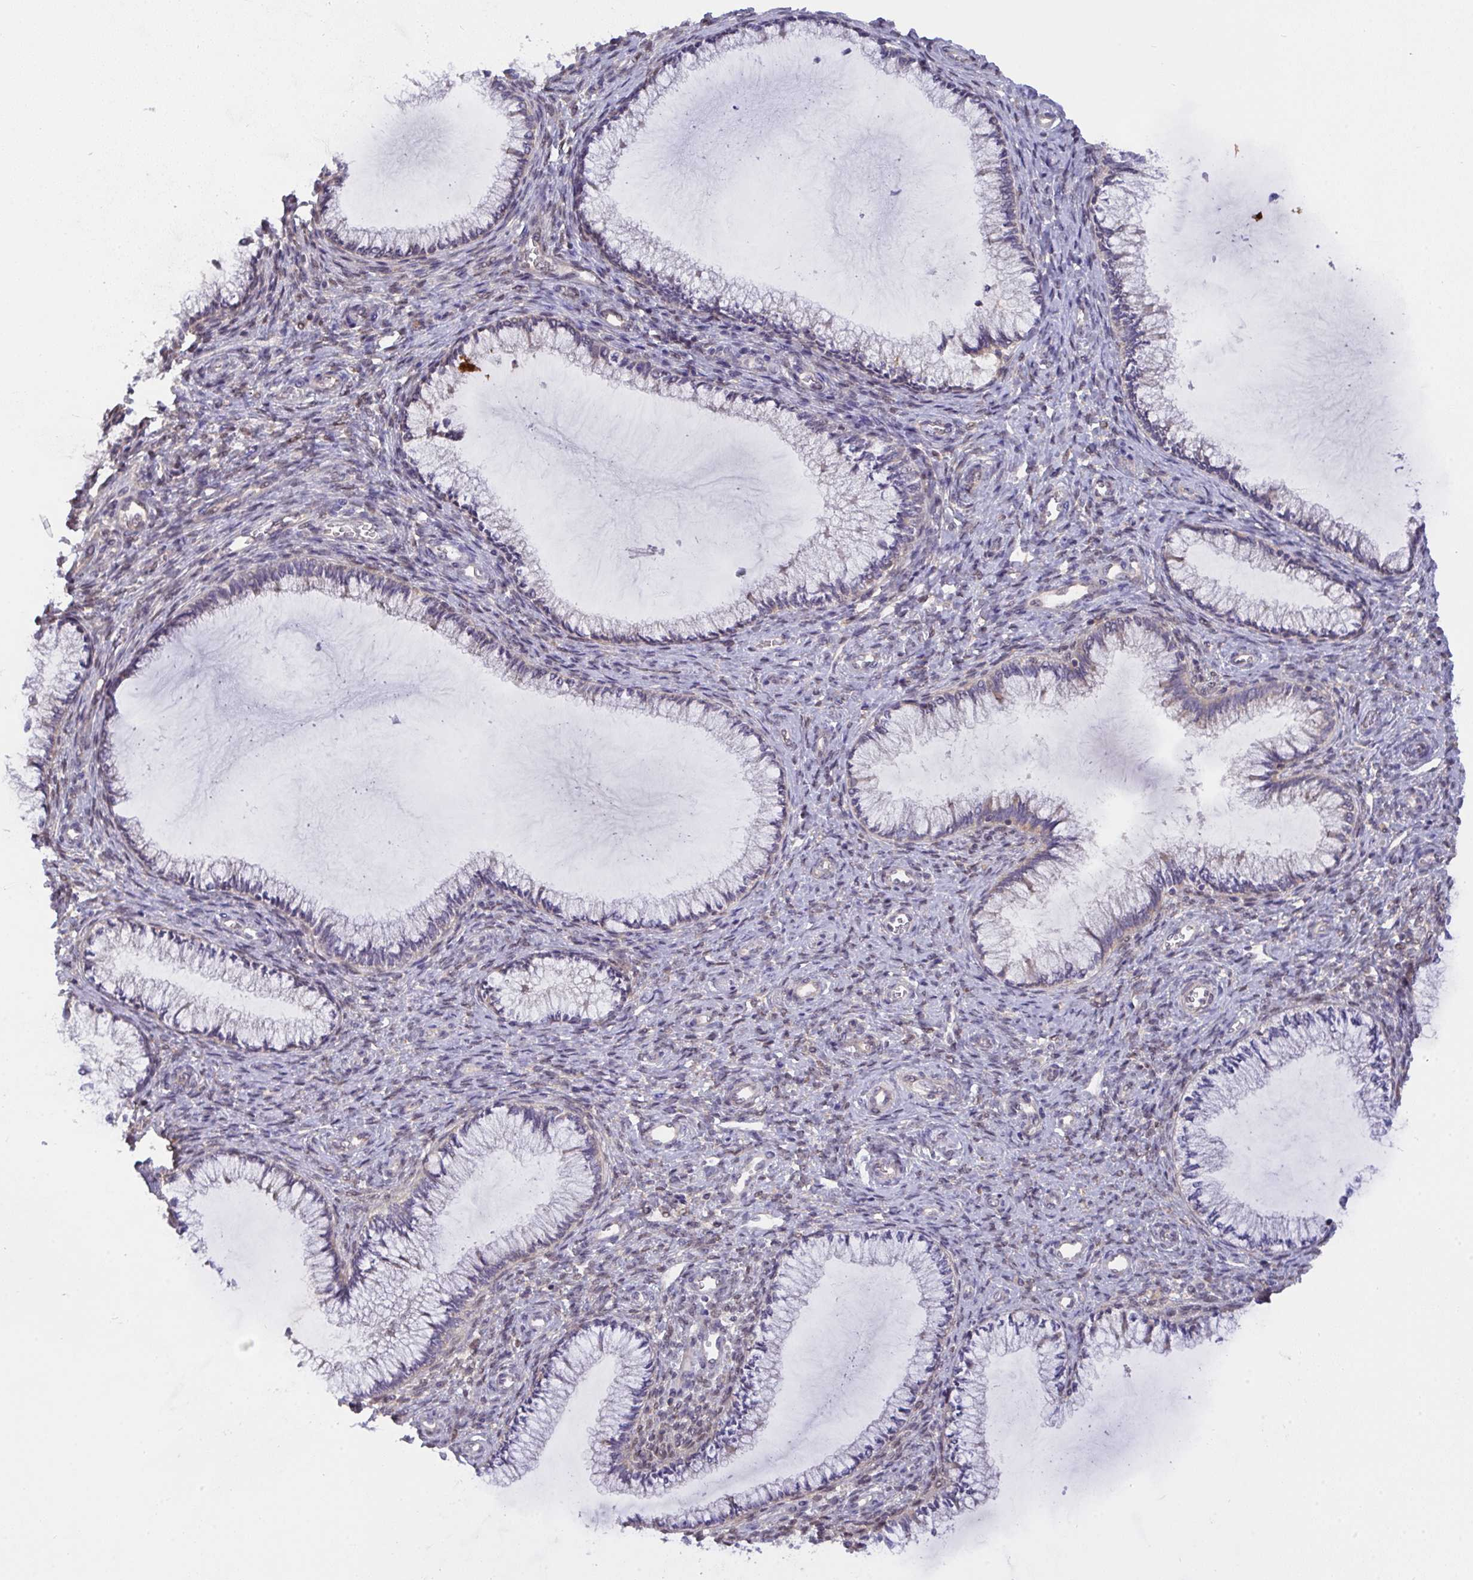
{"staining": {"intensity": "weak", "quantity": "<25%", "location": "cytoplasmic/membranous"}, "tissue": "cervix", "cell_type": "Glandular cells", "image_type": "normal", "snomed": [{"axis": "morphology", "description": "Normal tissue, NOS"}, {"axis": "topography", "description": "Cervix"}], "caption": "There is no significant staining in glandular cells of cervix. (DAB IHC, high magnification).", "gene": "L3HYPDH", "patient": {"sex": "female", "age": 24}}